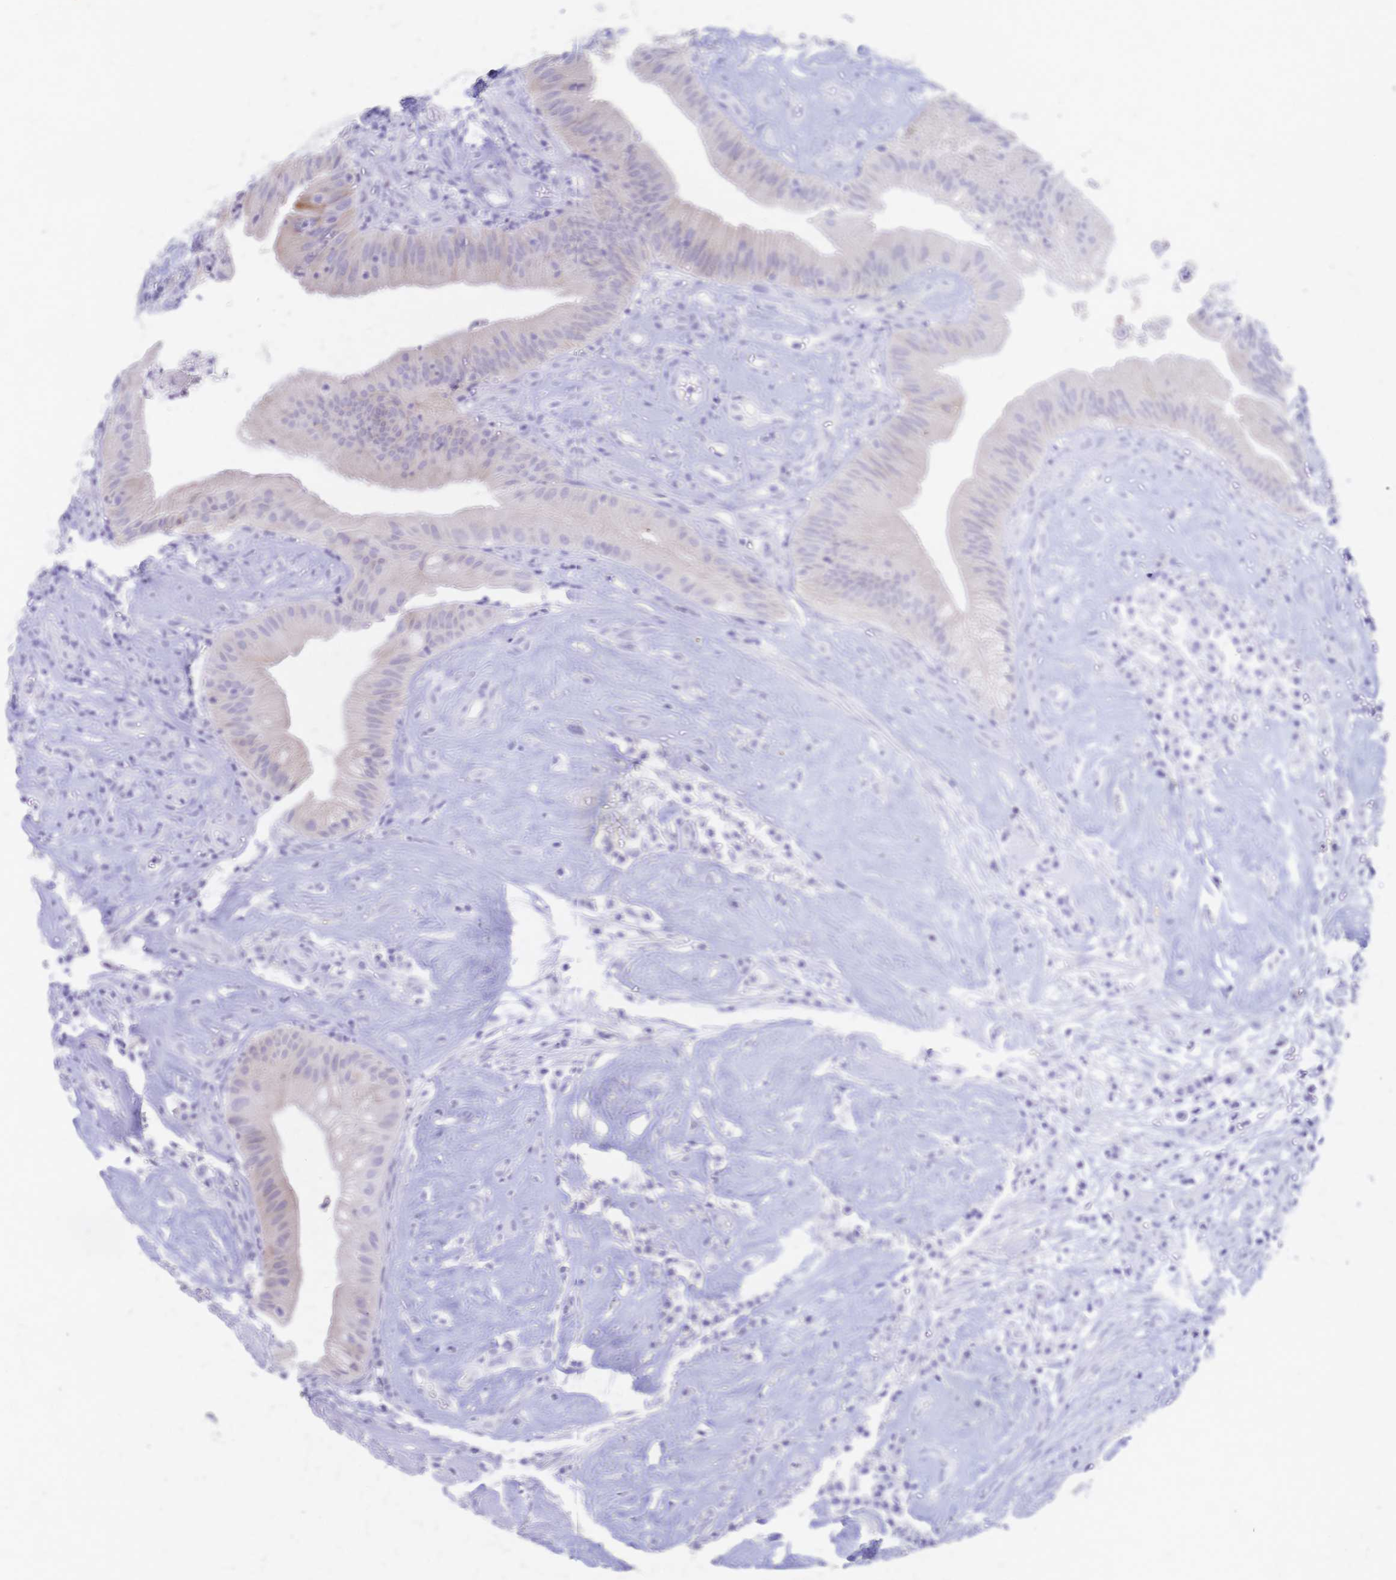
{"staining": {"intensity": "negative", "quantity": "none", "location": "none"}, "tissue": "head and neck cancer", "cell_type": "Tumor cells", "image_type": "cancer", "snomed": [{"axis": "morphology", "description": "Adenocarcinoma, NOS"}, {"axis": "topography", "description": "Head-Neck"}], "caption": "IHC micrograph of neoplastic tissue: human head and neck adenocarcinoma stained with DAB reveals no significant protein staining in tumor cells.", "gene": "CYB5A", "patient": {"sex": "male", "age": 44}}